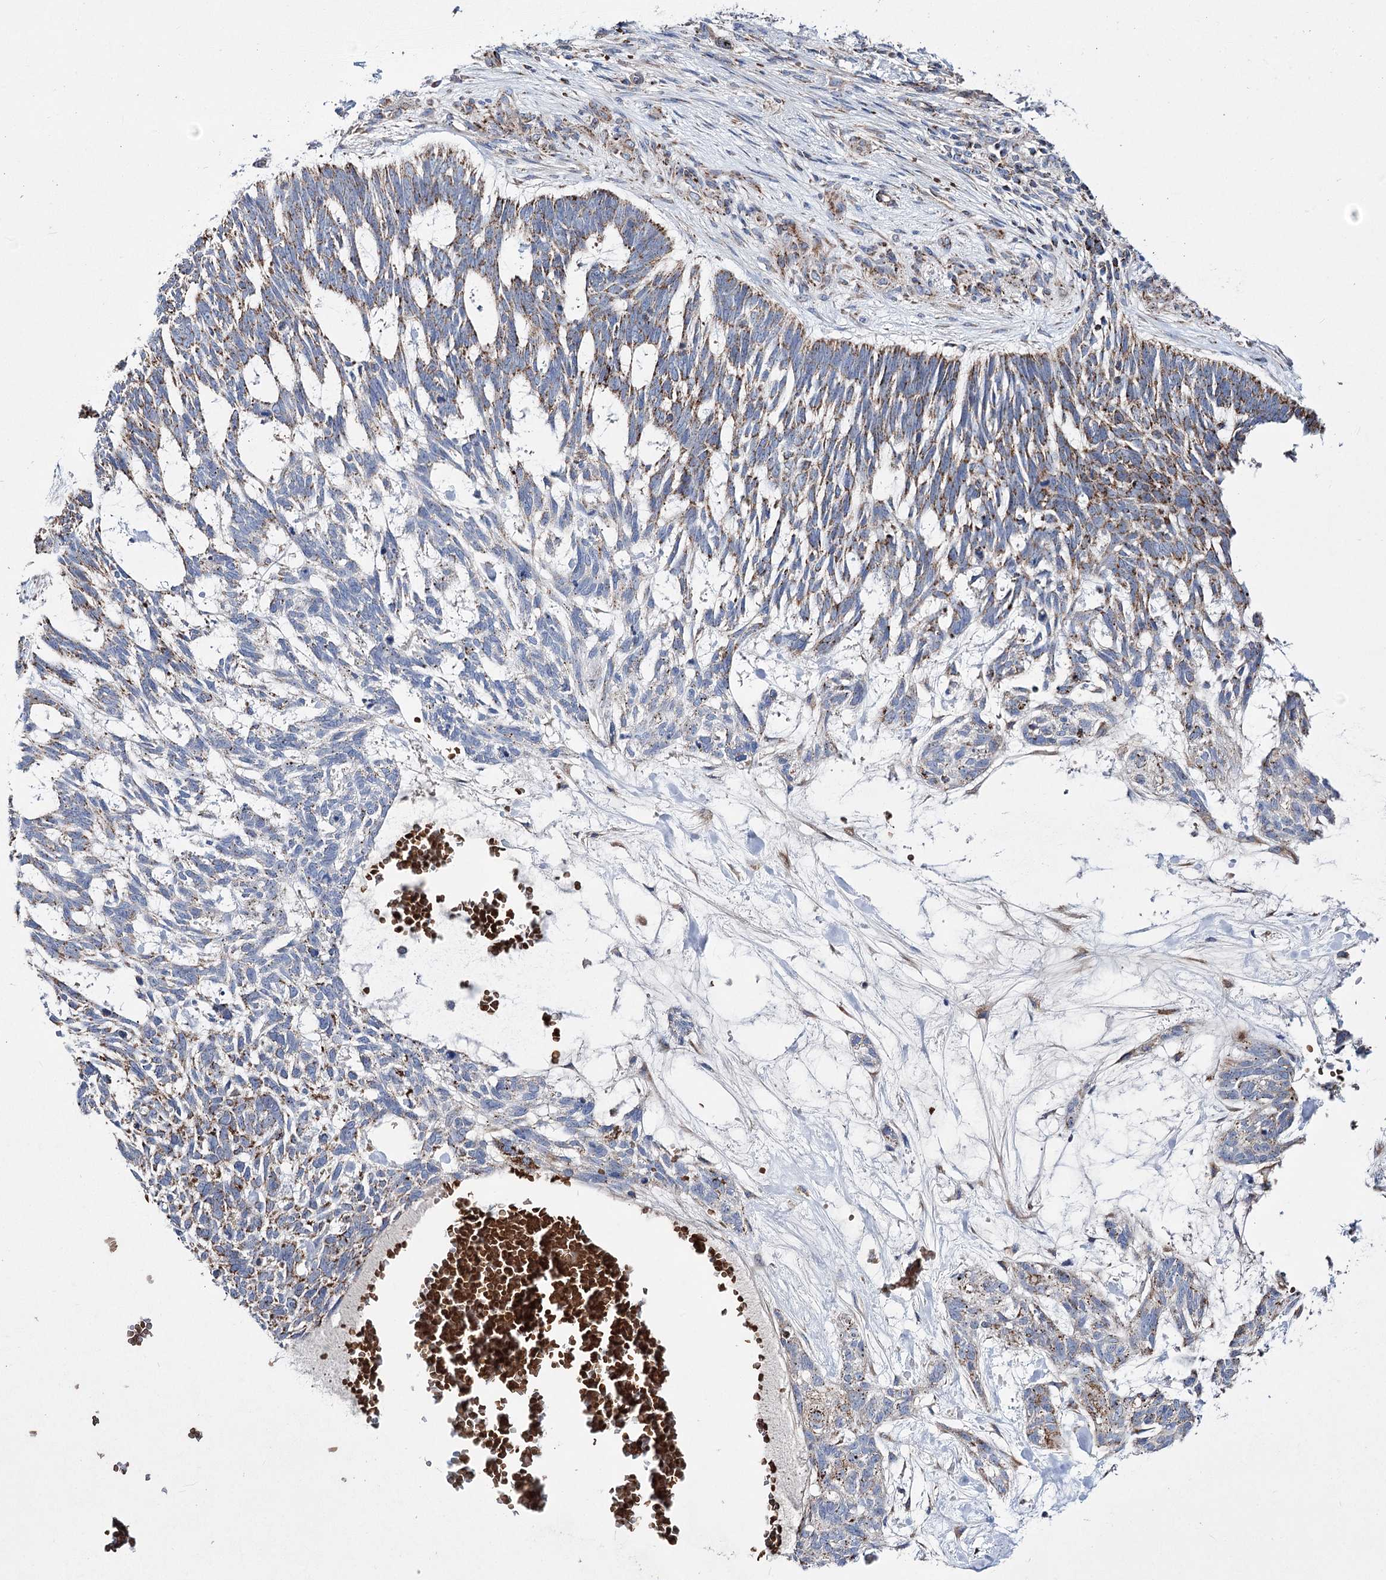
{"staining": {"intensity": "moderate", "quantity": "25%-75%", "location": "cytoplasmic/membranous"}, "tissue": "skin cancer", "cell_type": "Tumor cells", "image_type": "cancer", "snomed": [{"axis": "morphology", "description": "Basal cell carcinoma"}, {"axis": "topography", "description": "Skin"}], "caption": "Immunohistochemical staining of basal cell carcinoma (skin) exhibits moderate cytoplasmic/membranous protein positivity in approximately 25%-75% of tumor cells.", "gene": "OSBPL5", "patient": {"sex": "male", "age": 88}}